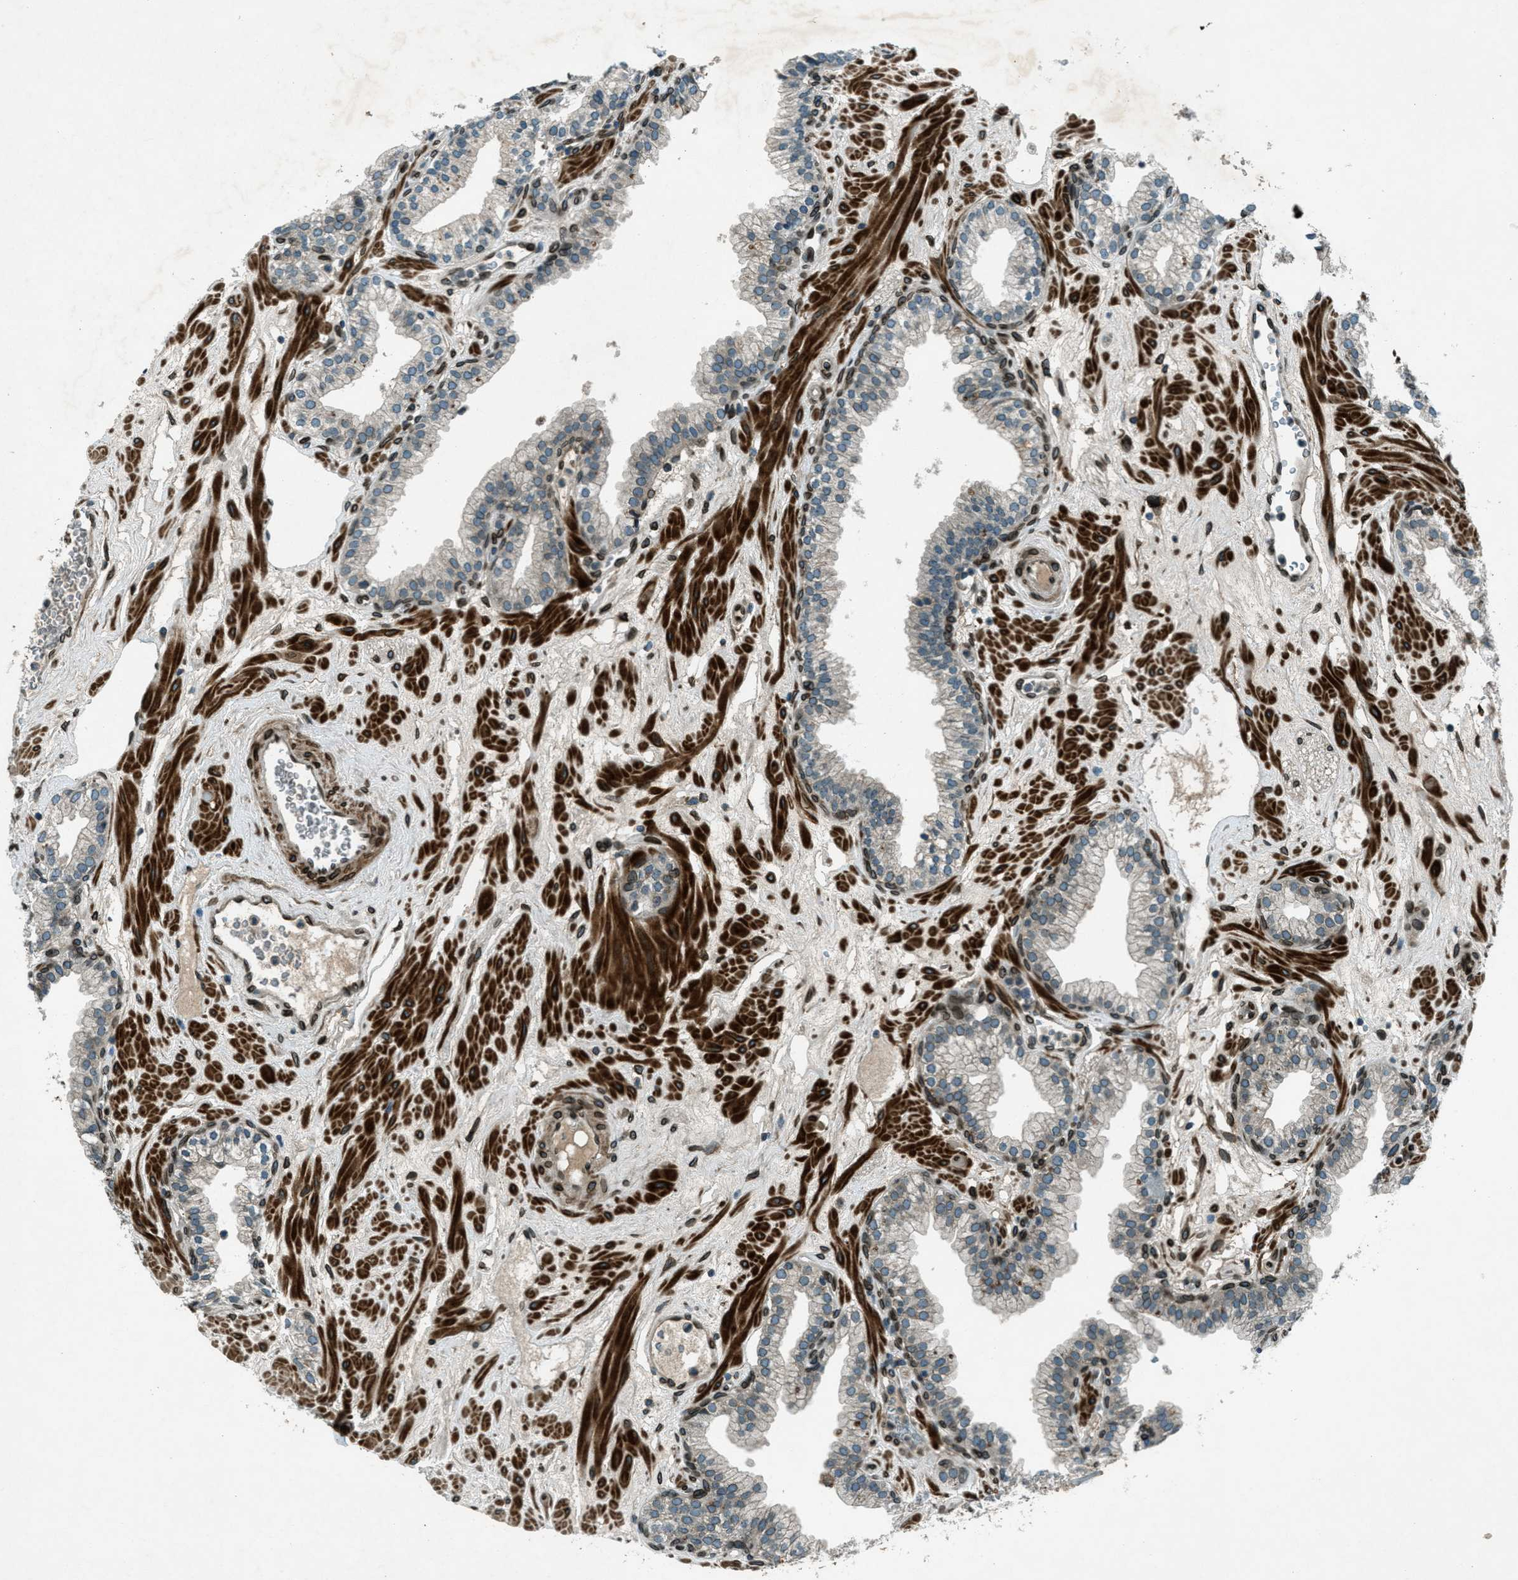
{"staining": {"intensity": "weak", "quantity": "25%-75%", "location": "cytoplasmic/membranous,nuclear"}, "tissue": "prostate", "cell_type": "Glandular cells", "image_type": "normal", "snomed": [{"axis": "morphology", "description": "Normal tissue, NOS"}, {"axis": "morphology", "description": "Urothelial carcinoma, Low grade"}, {"axis": "topography", "description": "Urinary bladder"}, {"axis": "topography", "description": "Prostate"}], "caption": "Immunohistochemical staining of unremarkable human prostate reveals low levels of weak cytoplasmic/membranous,nuclear expression in approximately 25%-75% of glandular cells.", "gene": "LEMD2", "patient": {"sex": "male", "age": 60}}